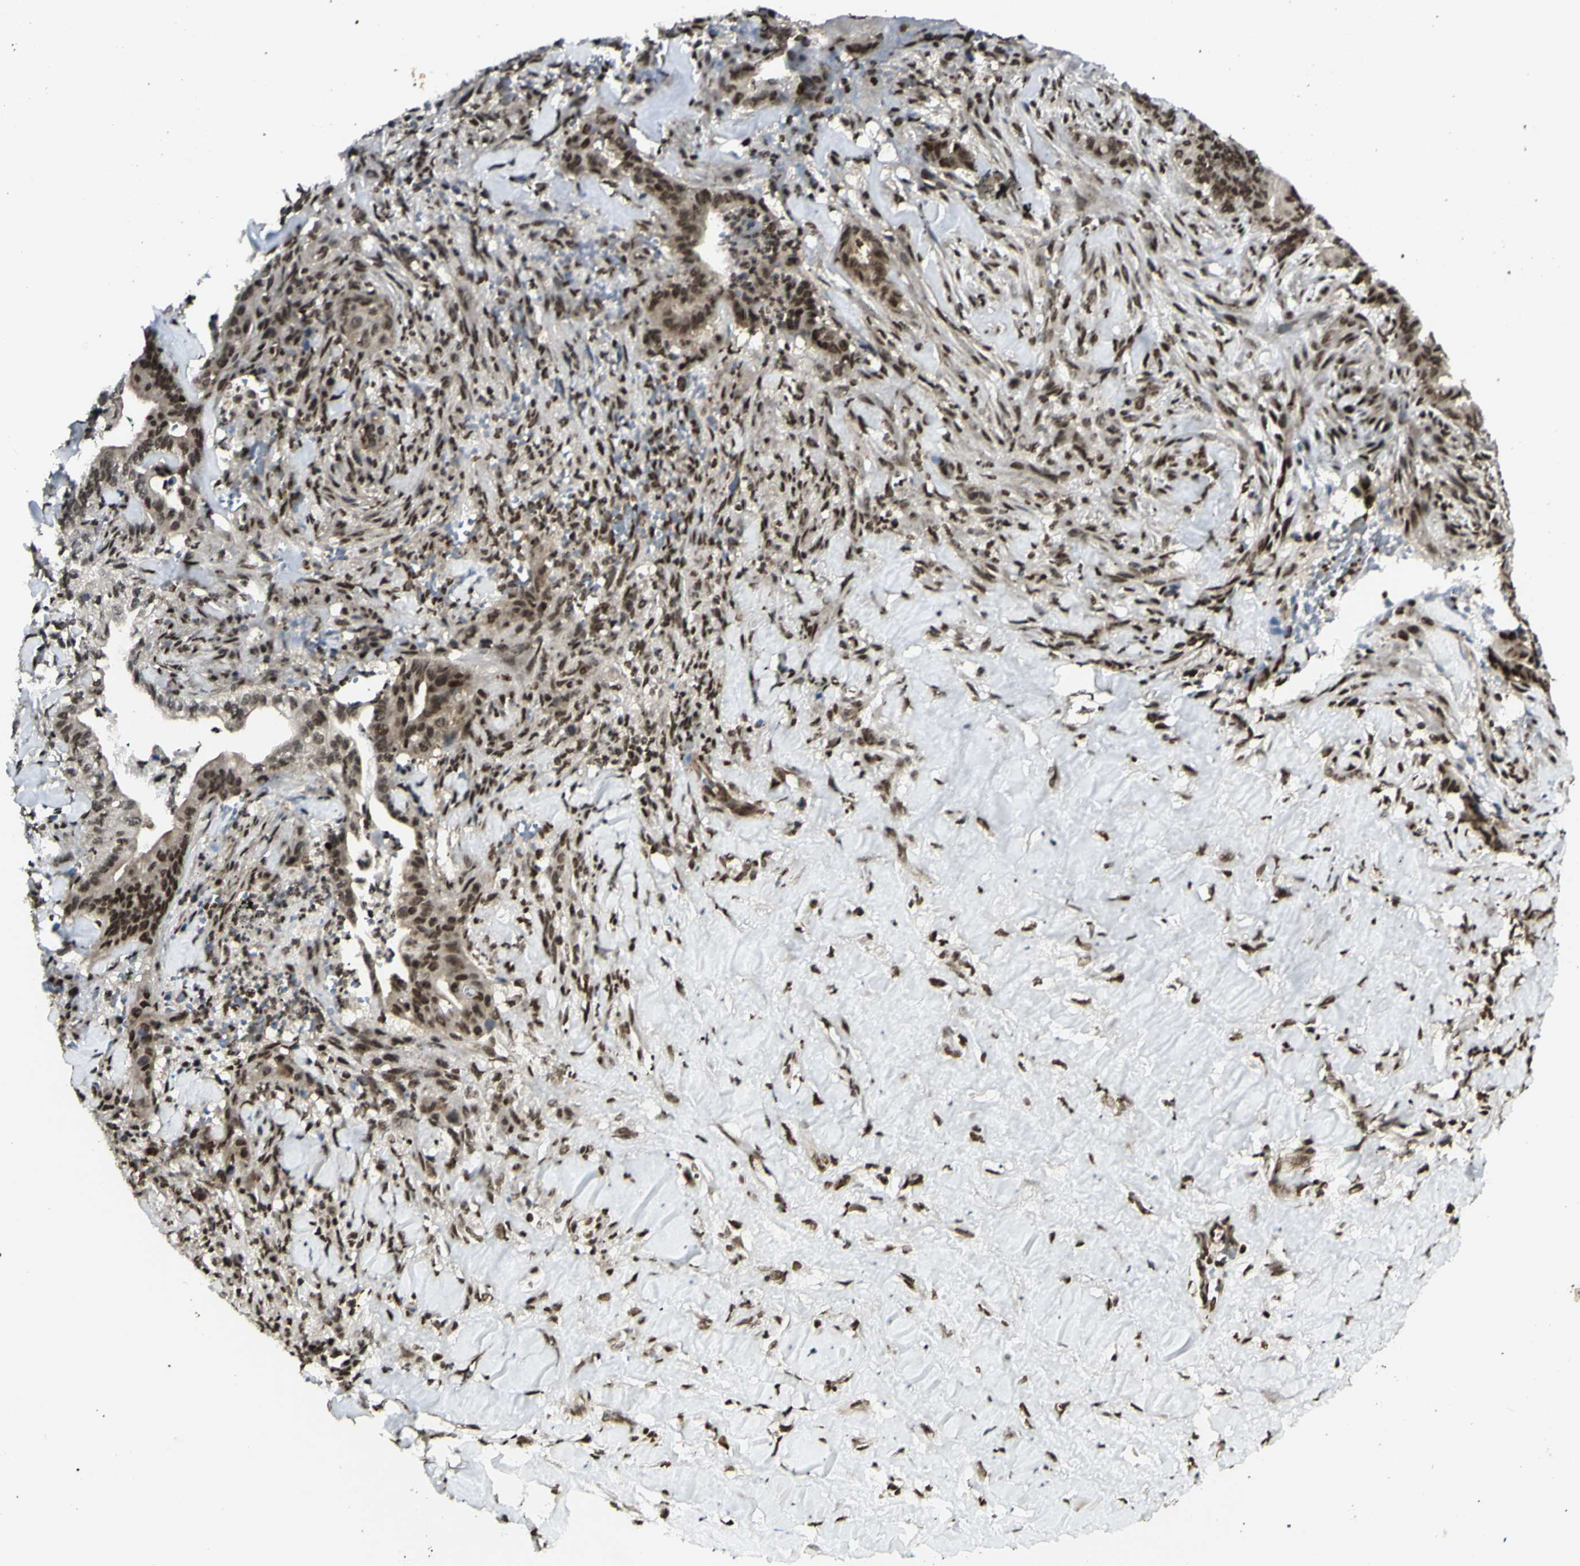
{"staining": {"intensity": "strong", "quantity": ">75%", "location": "nuclear"}, "tissue": "liver cancer", "cell_type": "Tumor cells", "image_type": "cancer", "snomed": [{"axis": "morphology", "description": "Cholangiocarcinoma"}, {"axis": "topography", "description": "Liver"}], "caption": "Cholangiocarcinoma (liver) stained with DAB immunohistochemistry (IHC) displays high levels of strong nuclear positivity in approximately >75% of tumor cells.", "gene": "ZMYM6", "patient": {"sex": "female", "age": 67}}